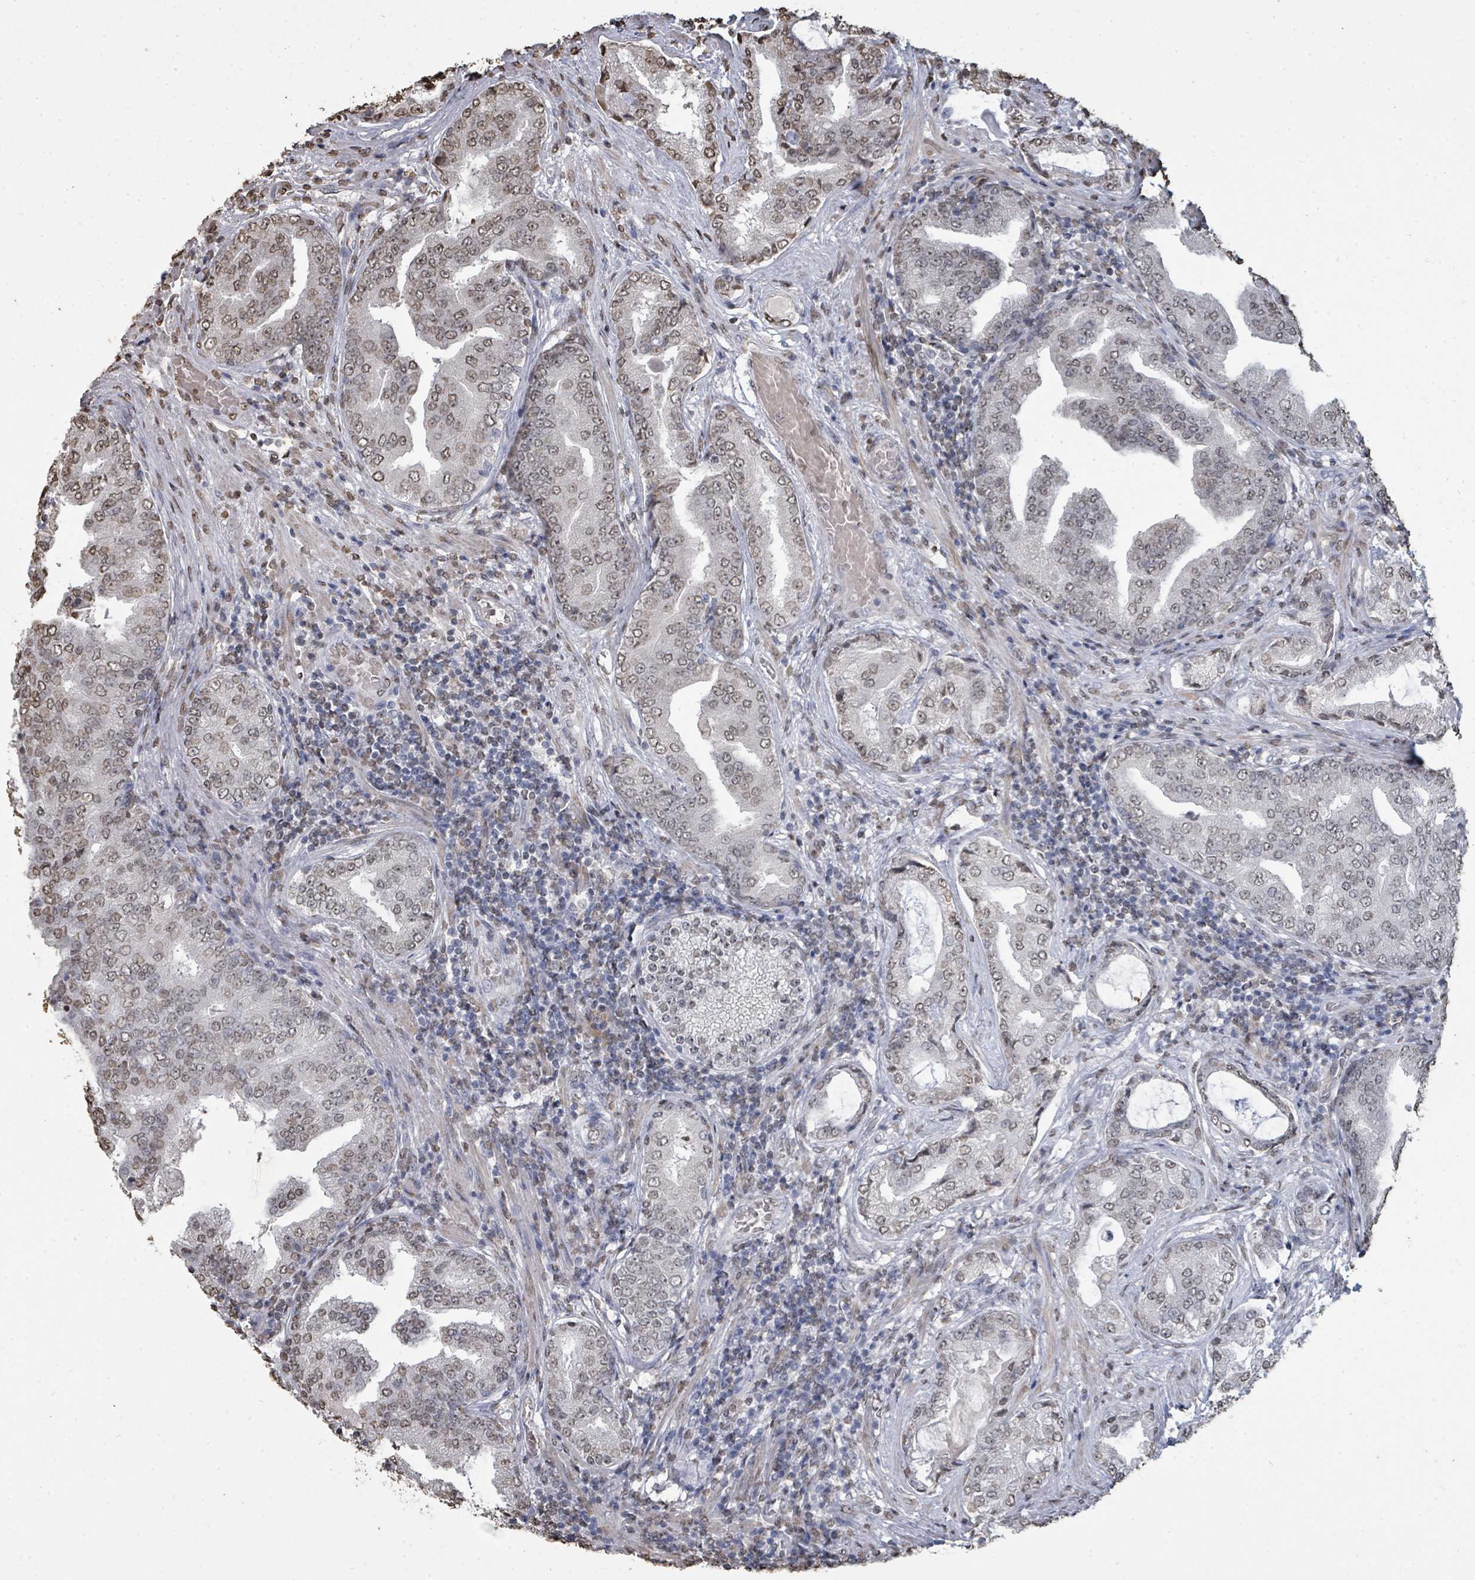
{"staining": {"intensity": "weak", "quantity": ">75%", "location": "nuclear"}, "tissue": "prostate cancer", "cell_type": "Tumor cells", "image_type": "cancer", "snomed": [{"axis": "morphology", "description": "Adenocarcinoma, High grade"}, {"axis": "topography", "description": "Prostate"}], "caption": "Weak nuclear positivity for a protein is present in approximately >75% of tumor cells of prostate adenocarcinoma (high-grade) using immunohistochemistry.", "gene": "MRPS12", "patient": {"sex": "male", "age": 68}}